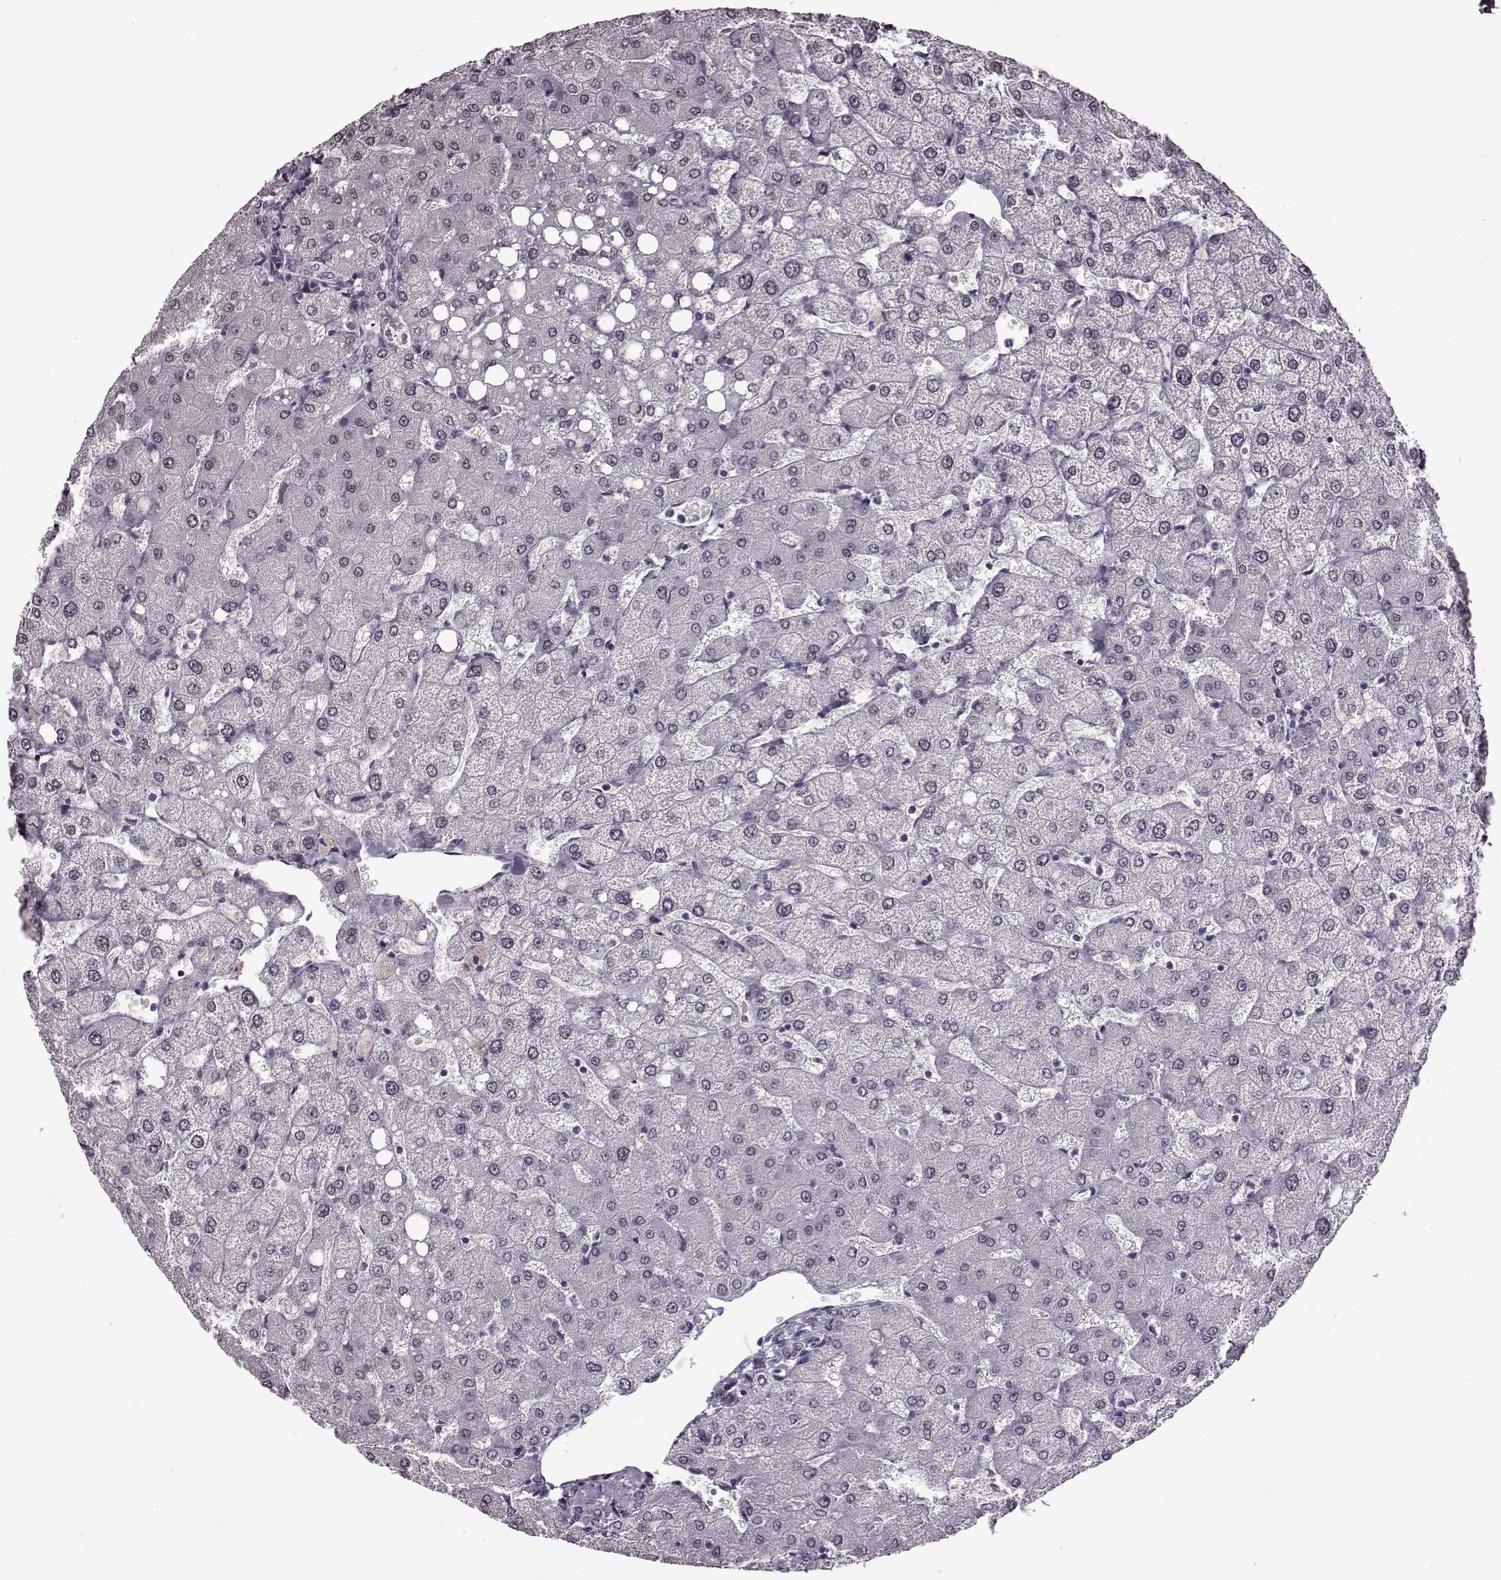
{"staining": {"intensity": "negative", "quantity": "none", "location": "none"}, "tissue": "liver", "cell_type": "Cholangiocytes", "image_type": "normal", "snomed": [{"axis": "morphology", "description": "Normal tissue, NOS"}, {"axis": "topography", "description": "Liver"}], "caption": "This is an immunohistochemistry photomicrograph of unremarkable liver. There is no positivity in cholangiocytes.", "gene": "STX1A", "patient": {"sex": "female", "age": 54}}